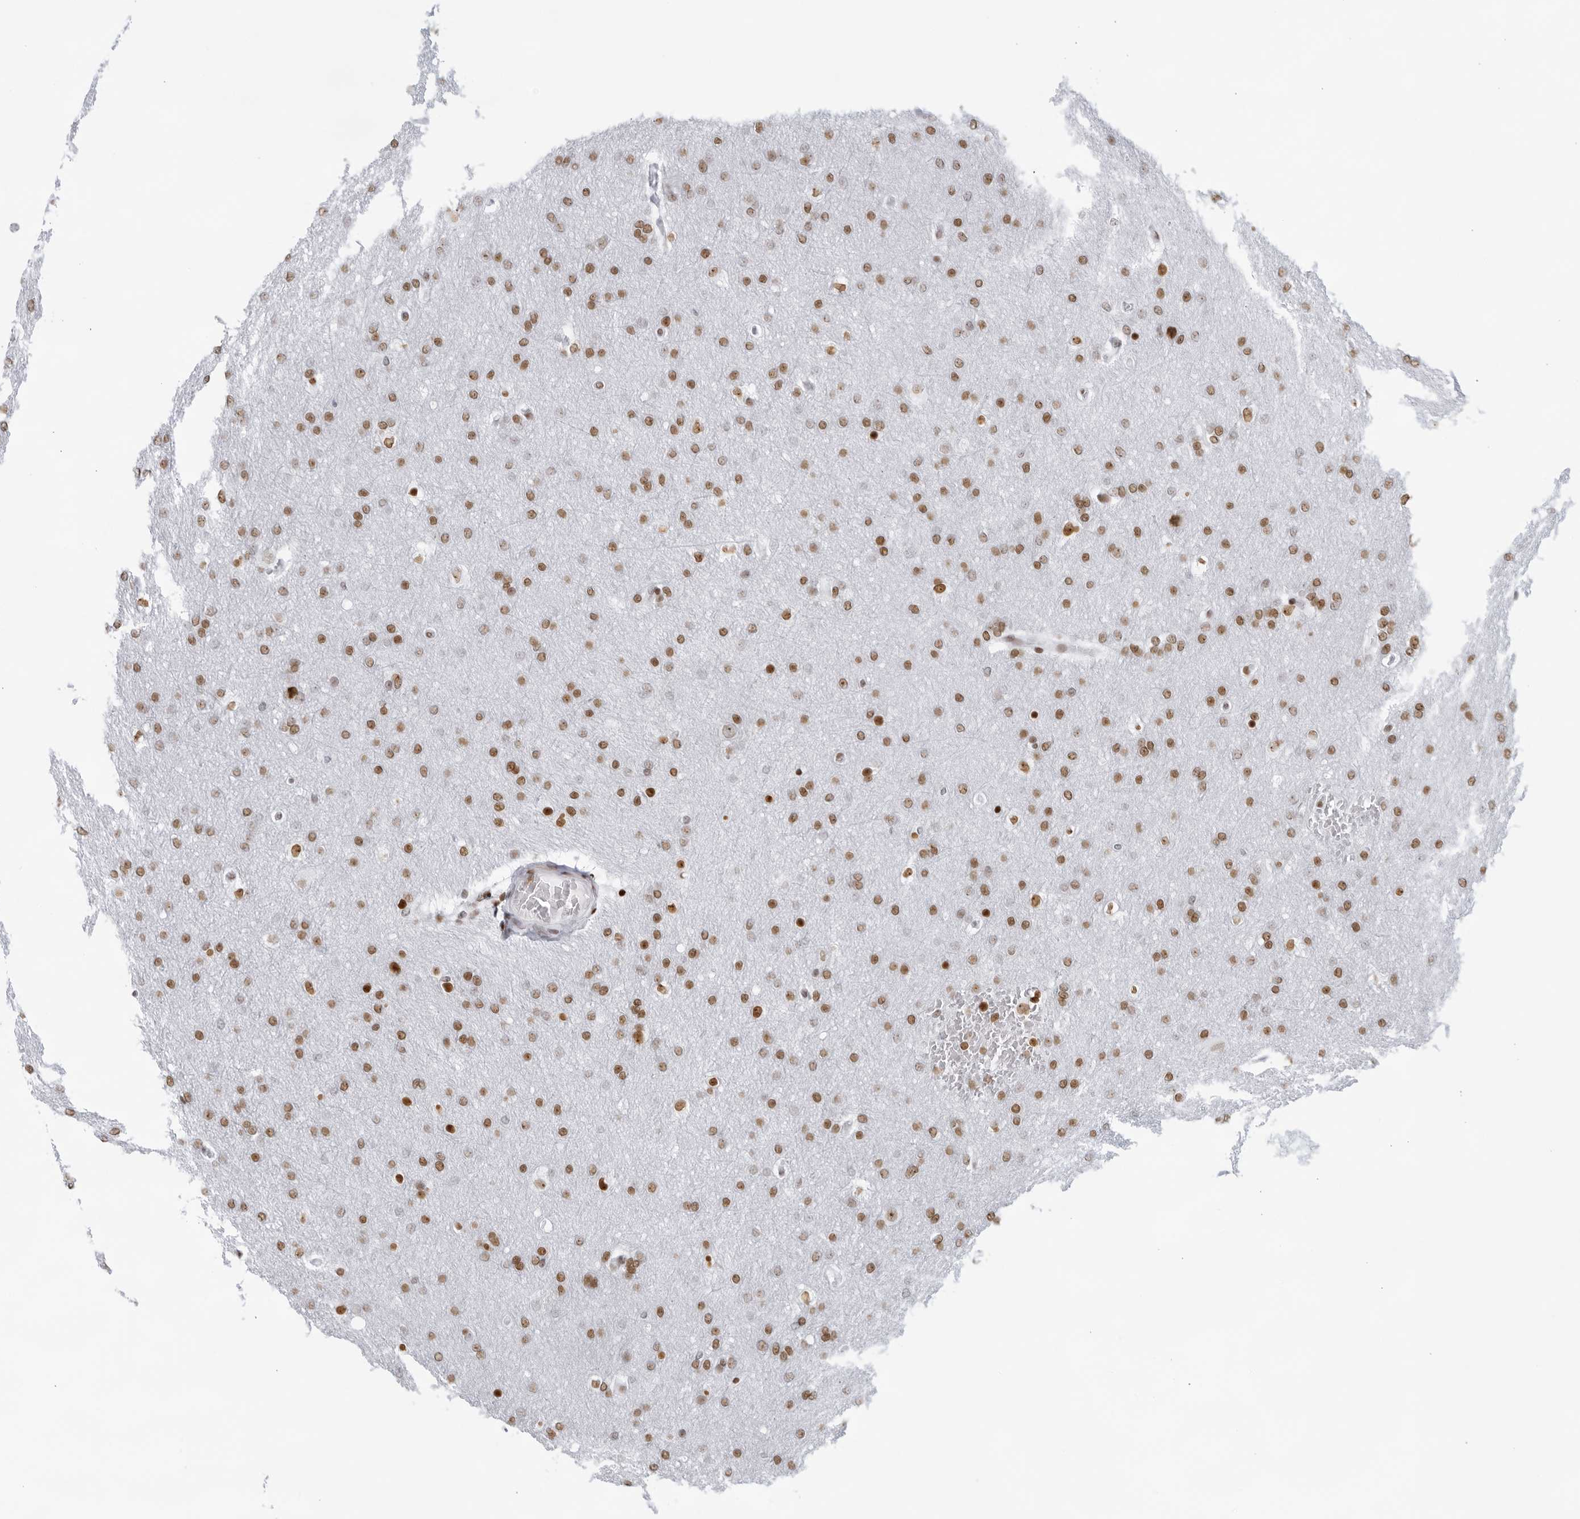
{"staining": {"intensity": "moderate", "quantity": ">75%", "location": "nuclear"}, "tissue": "glioma", "cell_type": "Tumor cells", "image_type": "cancer", "snomed": [{"axis": "morphology", "description": "Glioma, malignant, Low grade"}, {"axis": "topography", "description": "Brain"}], "caption": "Malignant low-grade glioma tissue shows moderate nuclear staining in about >75% of tumor cells, visualized by immunohistochemistry.", "gene": "HP1BP3", "patient": {"sex": "female", "age": 37}}